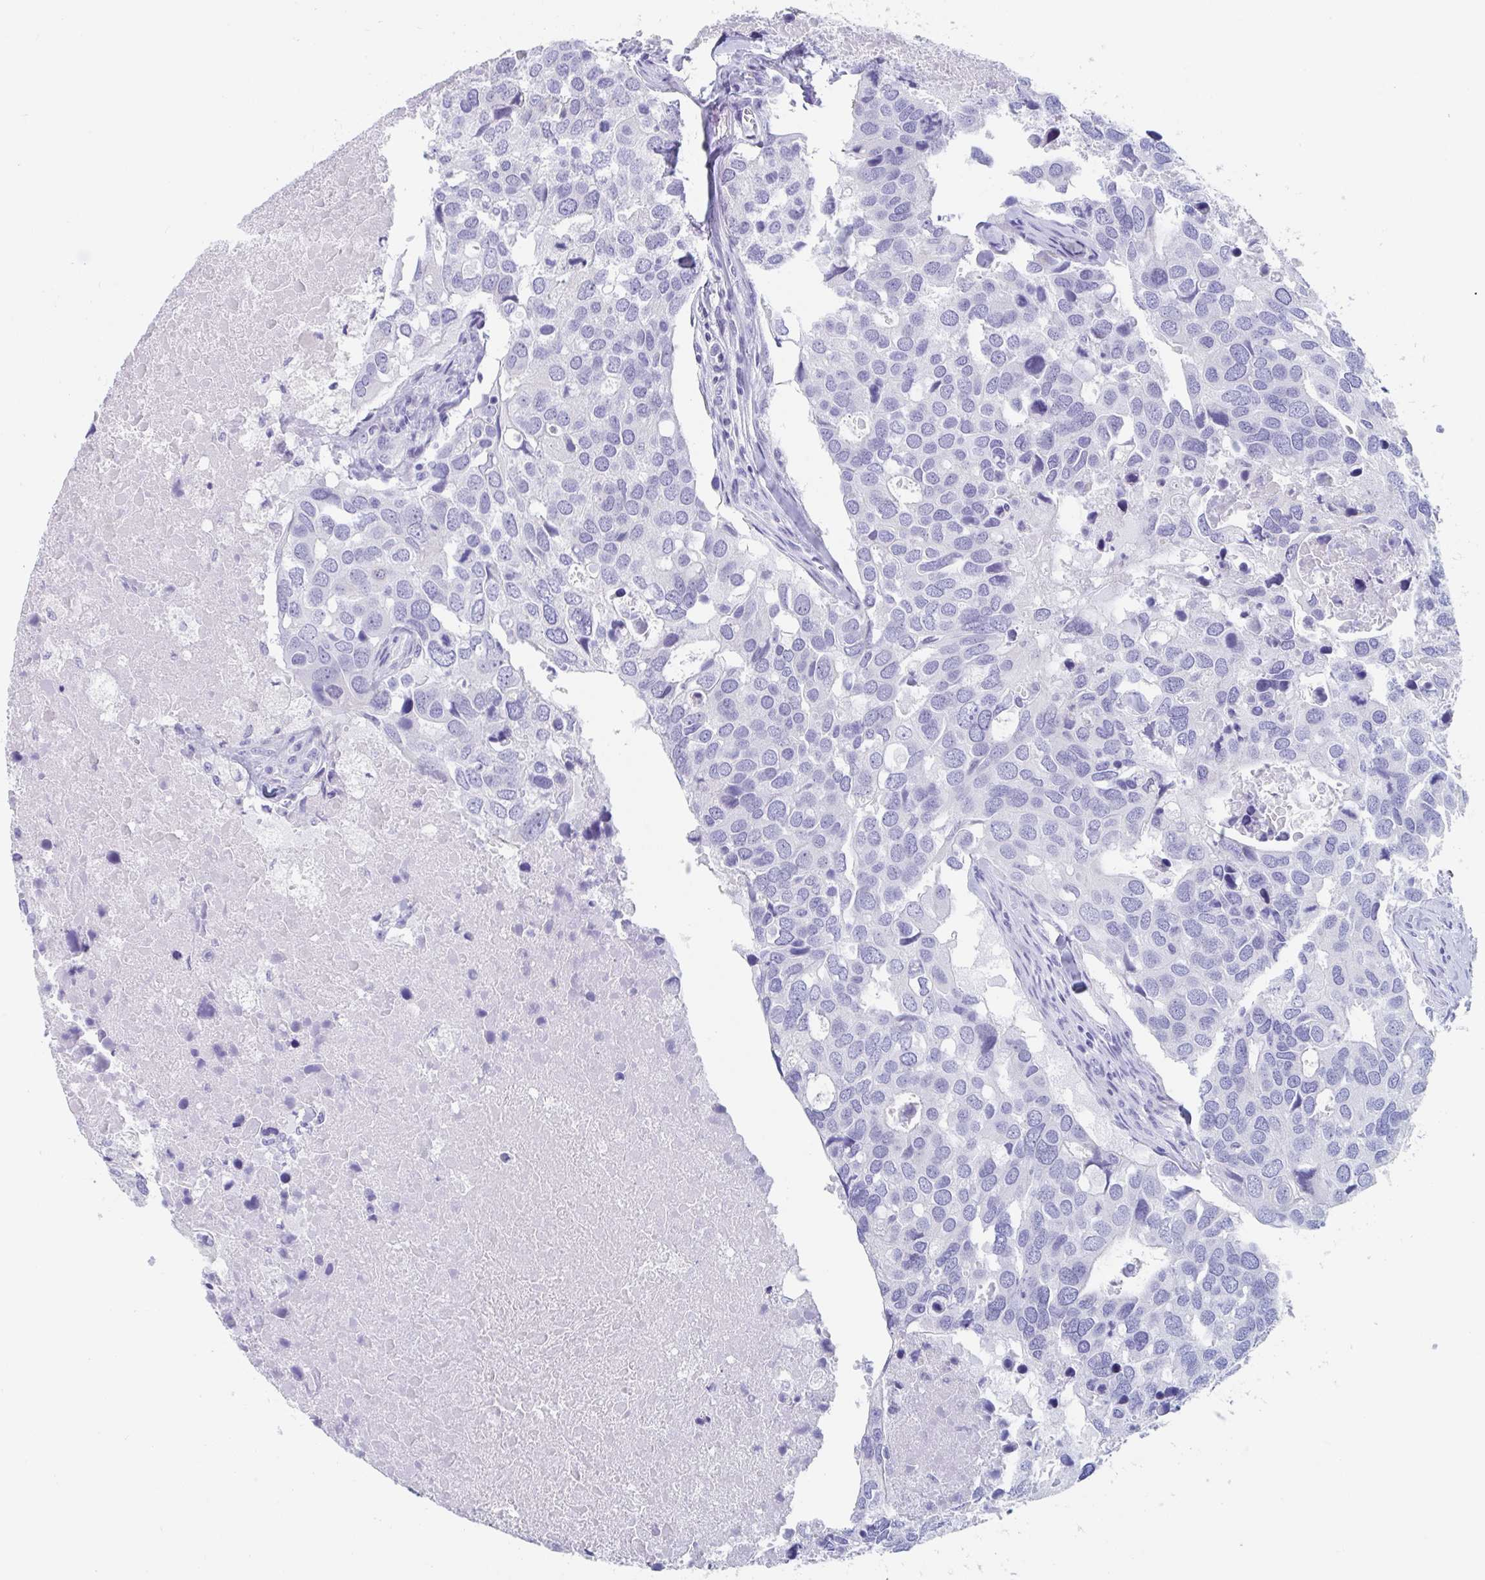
{"staining": {"intensity": "negative", "quantity": "none", "location": "none"}, "tissue": "breast cancer", "cell_type": "Tumor cells", "image_type": "cancer", "snomed": [{"axis": "morphology", "description": "Duct carcinoma"}, {"axis": "topography", "description": "Breast"}], "caption": "This is an immunohistochemistry histopathology image of infiltrating ductal carcinoma (breast). There is no positivity in tumor cells.", "gene": "ZPBP", "patient": {"sex": "female", "age": 83}}